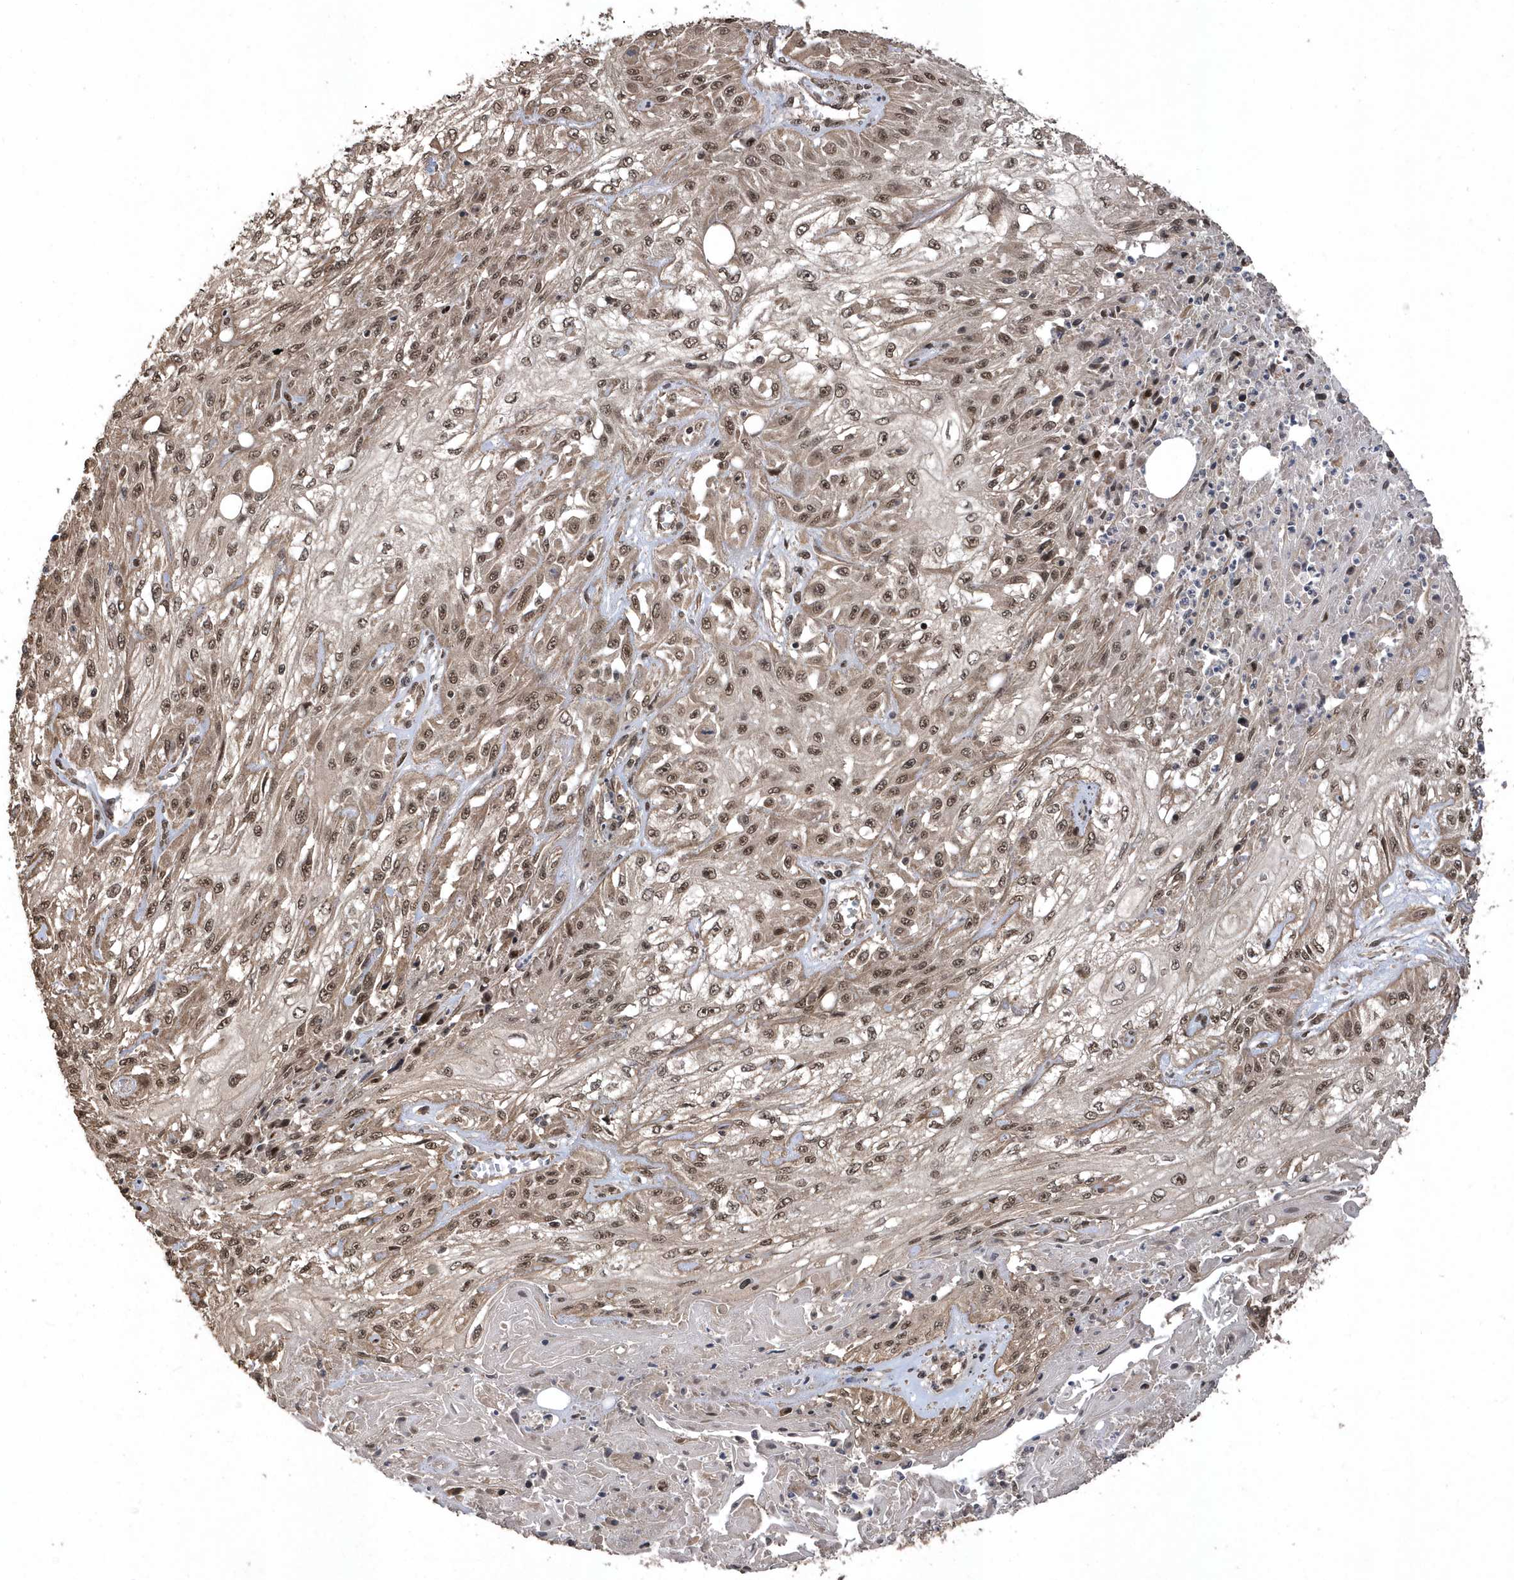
{"staining": {"intensity": "moderate", "quantity": ">75%", "location": "nuclear"}, "tissue": "skin cancer", "cell_type": "Tumor cells", "image_type": "cancer", "snomed": [{"axis": "morphology", "description": "Squamous cell carcinoma, NOS"}, {"axis": "morphology", "description": "Squamous cell carcinoma, metastatic, NOS"}, {"axis": "topography", "description": "Skin"}, {"axis": "topography", "description": "Lymph node"}], "caption": "The histopathology image shows a brown stain indicating the presence of a protein in the nuclear of tumor cells in metastatic squamous cell carcinoma (skin). The staining is performed using DAB (3,3'-diaminobenzidine) brown chromogen to label protein expression. The nuclei are counter-stained blue using hematoxylin.", "gene": "INTS12", "patient": {"sex": "male", "age": 75}}